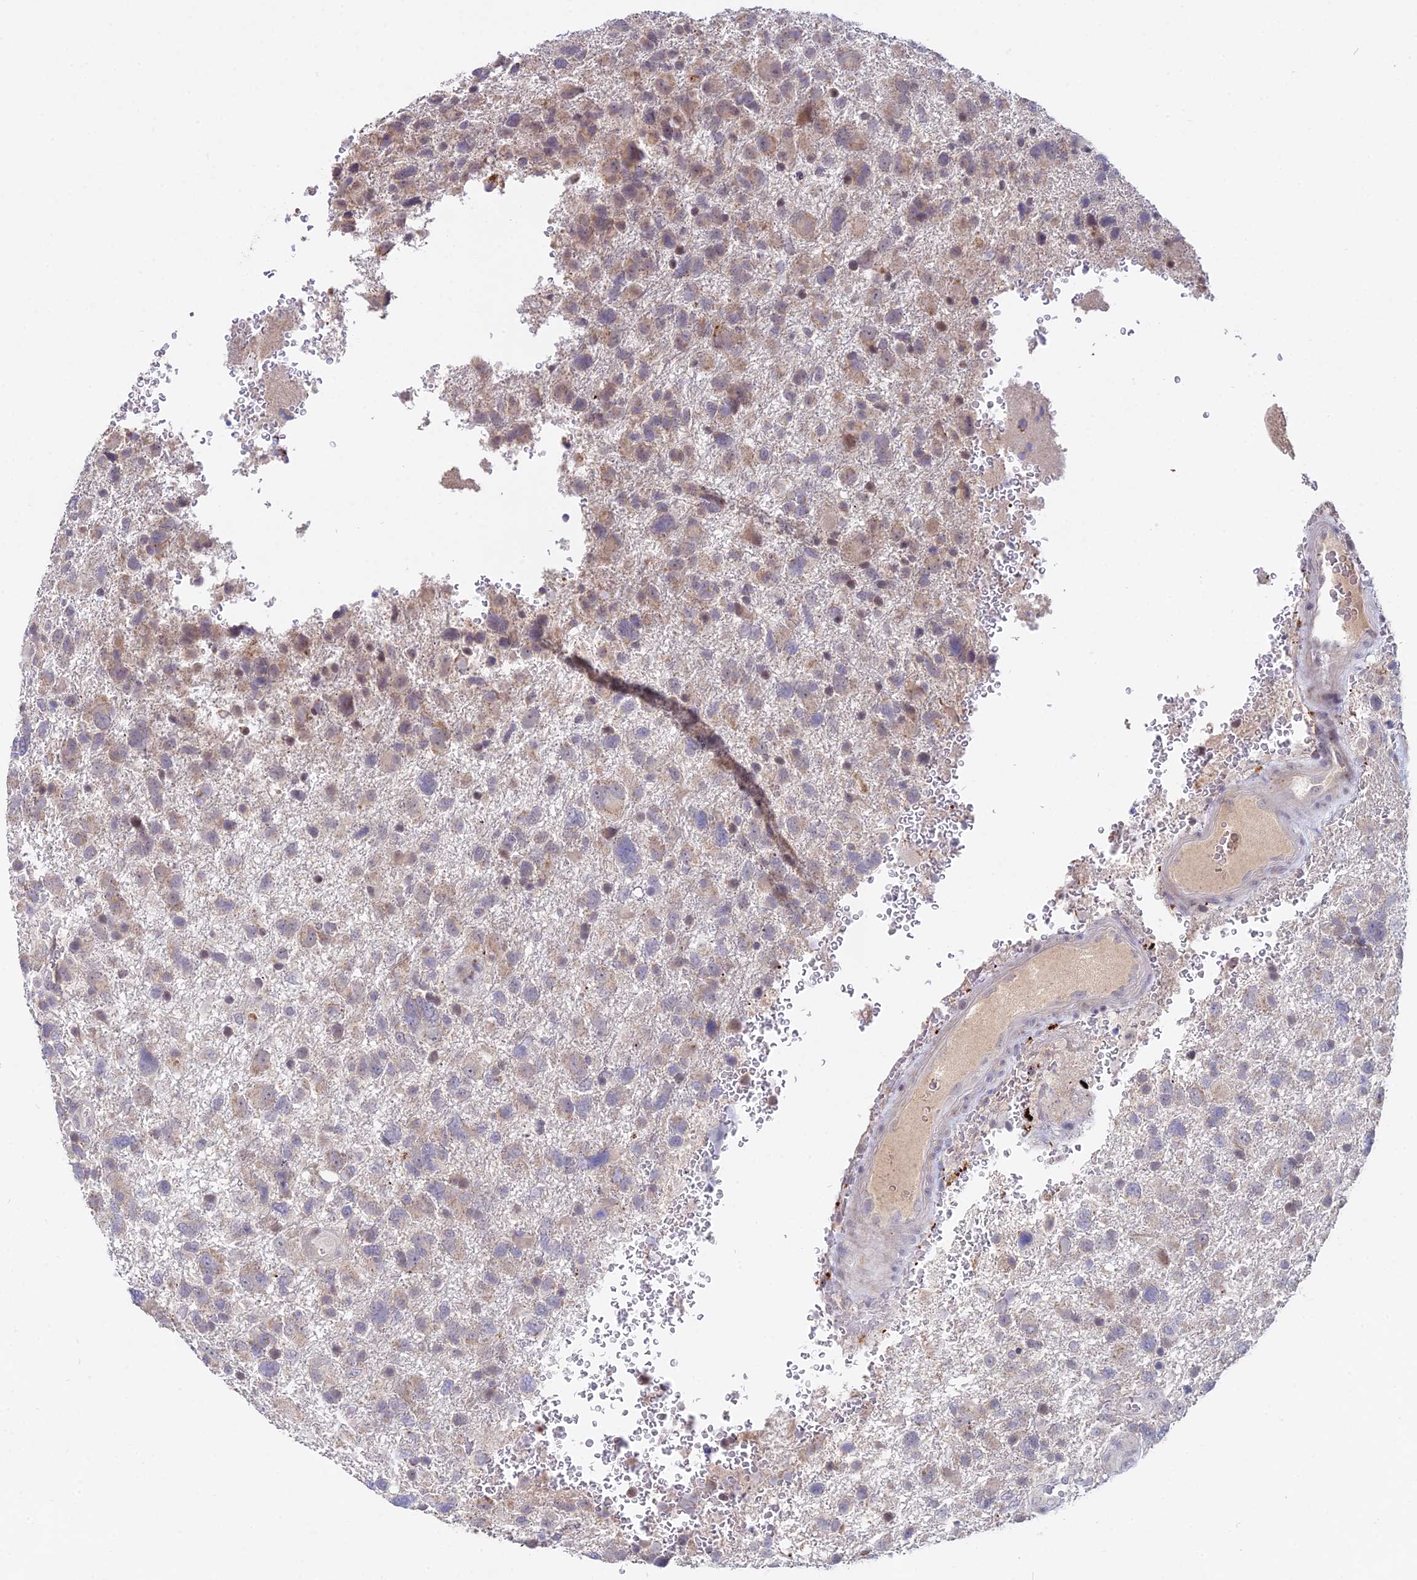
{"staining": {"intensity": "weak", "quantity": "25%-75%", "location": "cytoplasmic/membranous"}, "tissue": "glioma", "cell_type": "Tumor cells", "image_type": "cancer", "snomed": [{"axis": "morphology", "description": "Glioma, malignant, High grade"}, {"axis": "topography", "description": "Brain"}], "caption": "The immunohistochemical stain highlights weak cytoplasmic/membranous expression in tumor cells of glioma tissue. (brown staining indicates protein expression, while blue staining denotes nuclei).", "gene": "WDR43", "patient": {"sex": "male", "age": 61}}